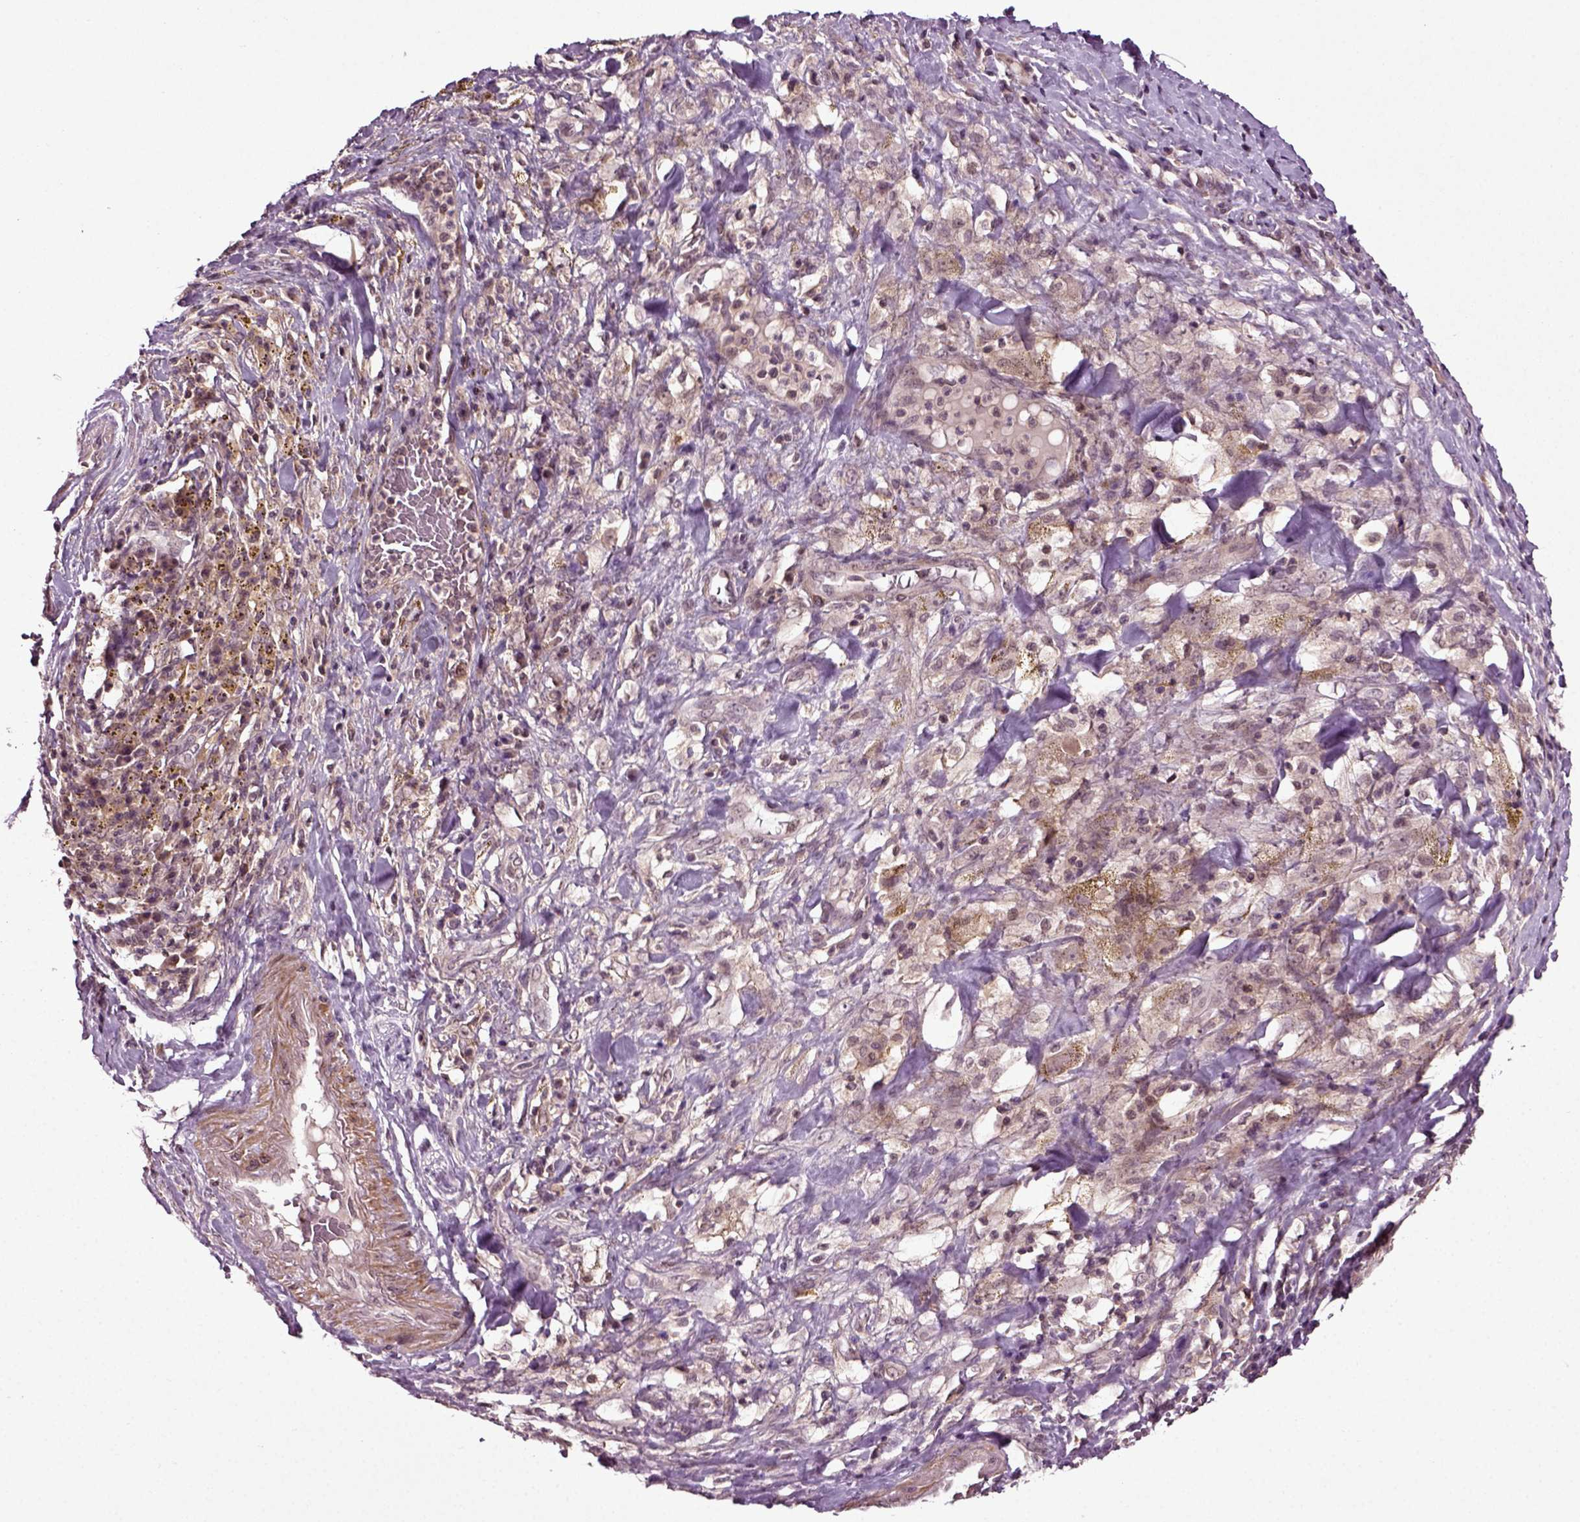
{"staining": {"intensity": "negative", "quantity": "none", "location": "none"}, "tissue": "melanoma", "cell_type": "Tumor cells", "image_type": "cancer", "snomed": [{"axis": "morphology", "description": "Malignant melanoma, NOS"}, {"axis": "topography", "description": "Skin"}], "caption": "Melanoma was stained to show a protein in brown. There is no significant expression in tumor cells.", "gene": "KNSTRN", "patient": {"sex": "female", "age": 91}}